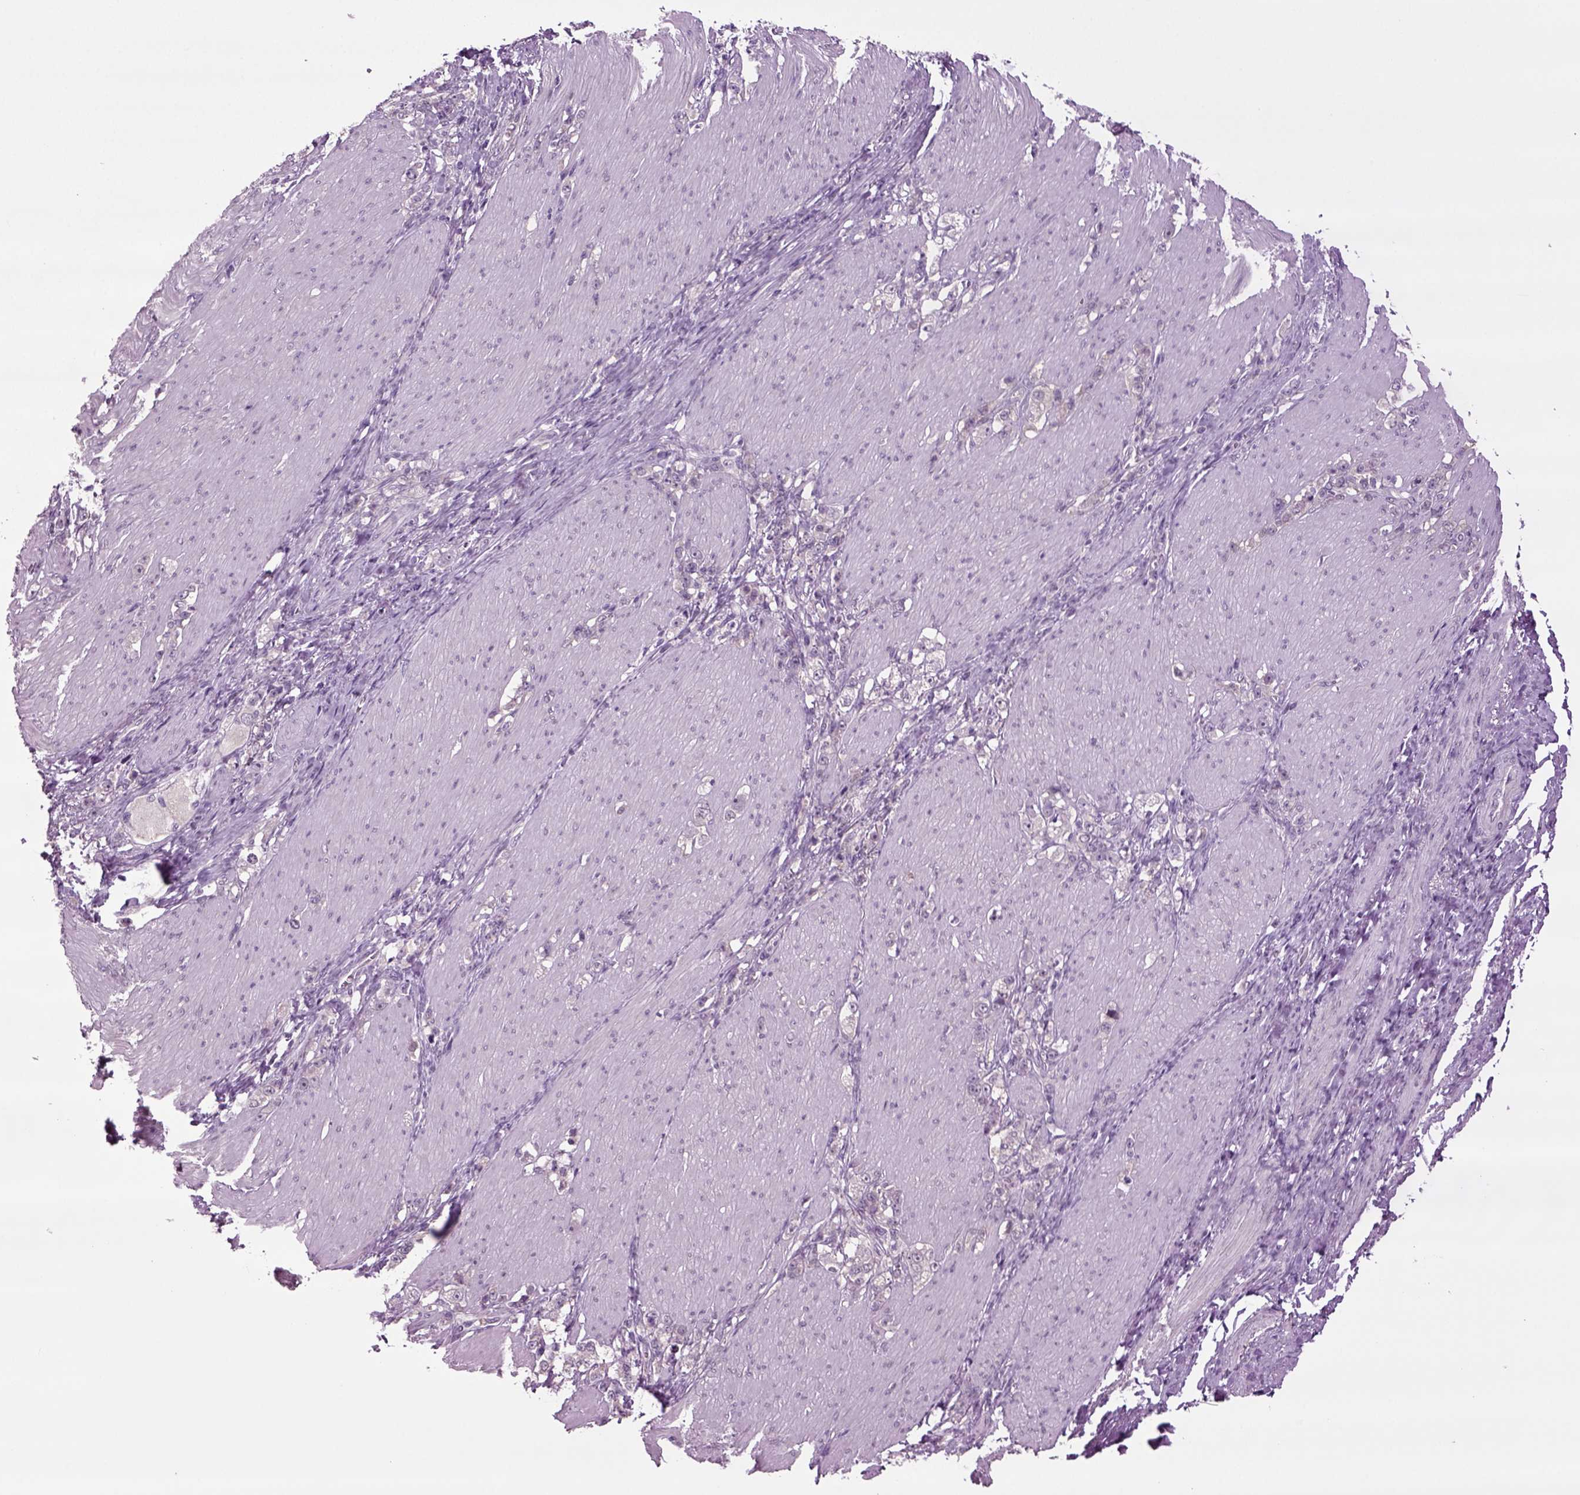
{"staining": {"intensity": "weak", "quantity": "<25%", "location": "cytoplasmic/membranous"}, "tissue": "stomach cancer", "cell_type": "Tumor cells", "image_type": "cancer", "snomed": [{"axis": "morphology", "description": "Adenocarcinoma, NOS"}, {"axis": "topography", "description": "Stomach, lower"}], "caption": "Immunohistochemistry (IHC) photomicrograph of human stomach cancer (adenocarcinoma) stained for a protein (brown), which displays no positivity in tumor cells. Brightfield microscopy of immunohistochemistry stained with DAB (brown) and hematoxylin (blue), captured at high magnification.", "gene": "PLCH2", "patient": {"sex": "male", "age": 88}}